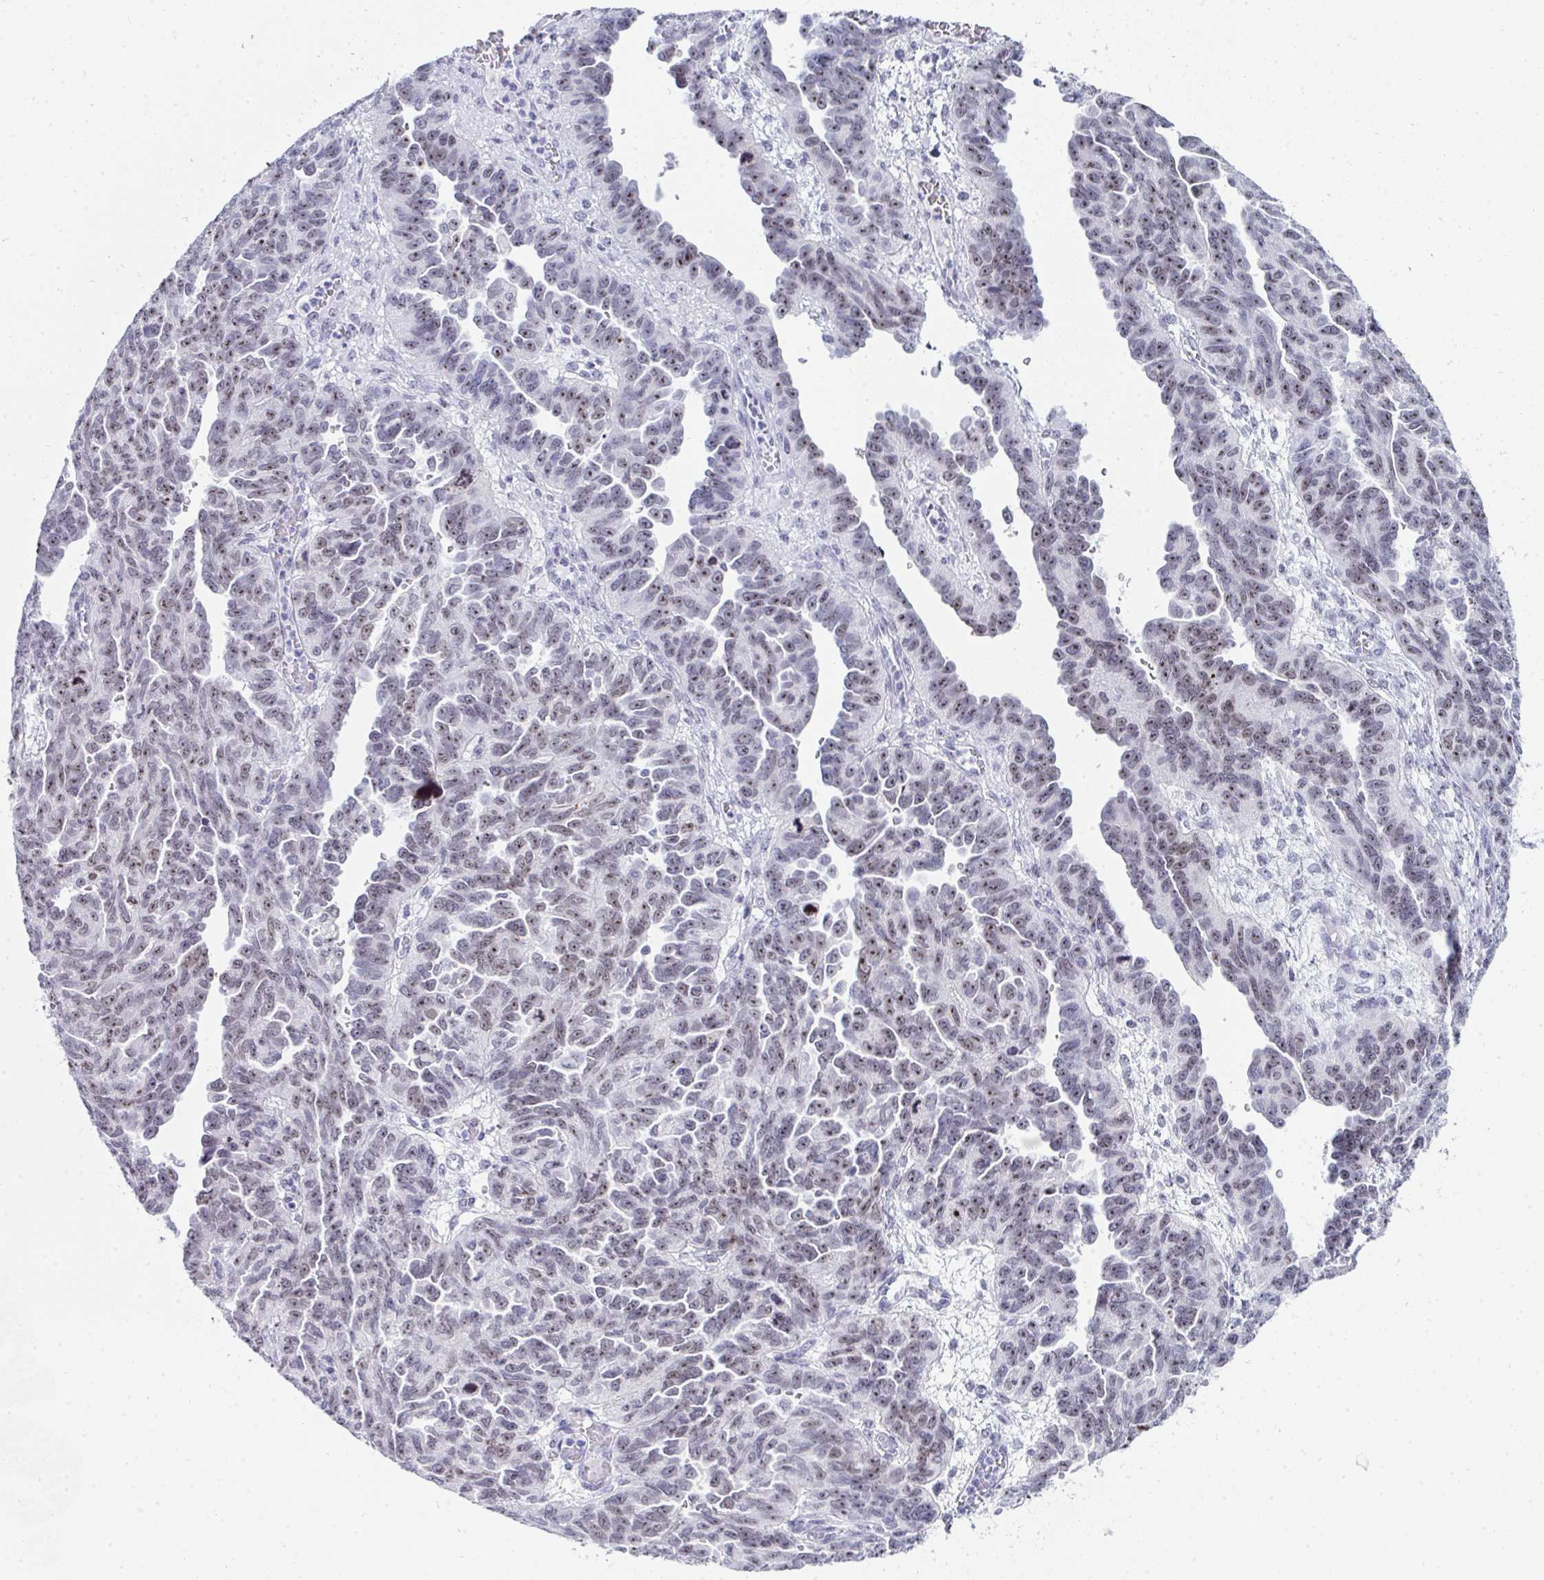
{"staining": {"intensity": "moderate", "quantity": ">75%", "location": "nuclear"}, "tissue": "ovarian cancer", "cell_type": "Tumor cells", "image_type": "cancer", "snomed": [{"axis": "morphology", "description": "Cystadenocarcinoma, serous, NOS"}, {"axis": "topography", "description": "Ovary"}], "caption": "This is a histology image of immunohistochemistry staining of ovarian serous cystadenocarcinoma, which shows moderate positivity in the nuclear of tumor cells.", "gene": "NOP10", "patient": {"sex": "female", "age": 64}}